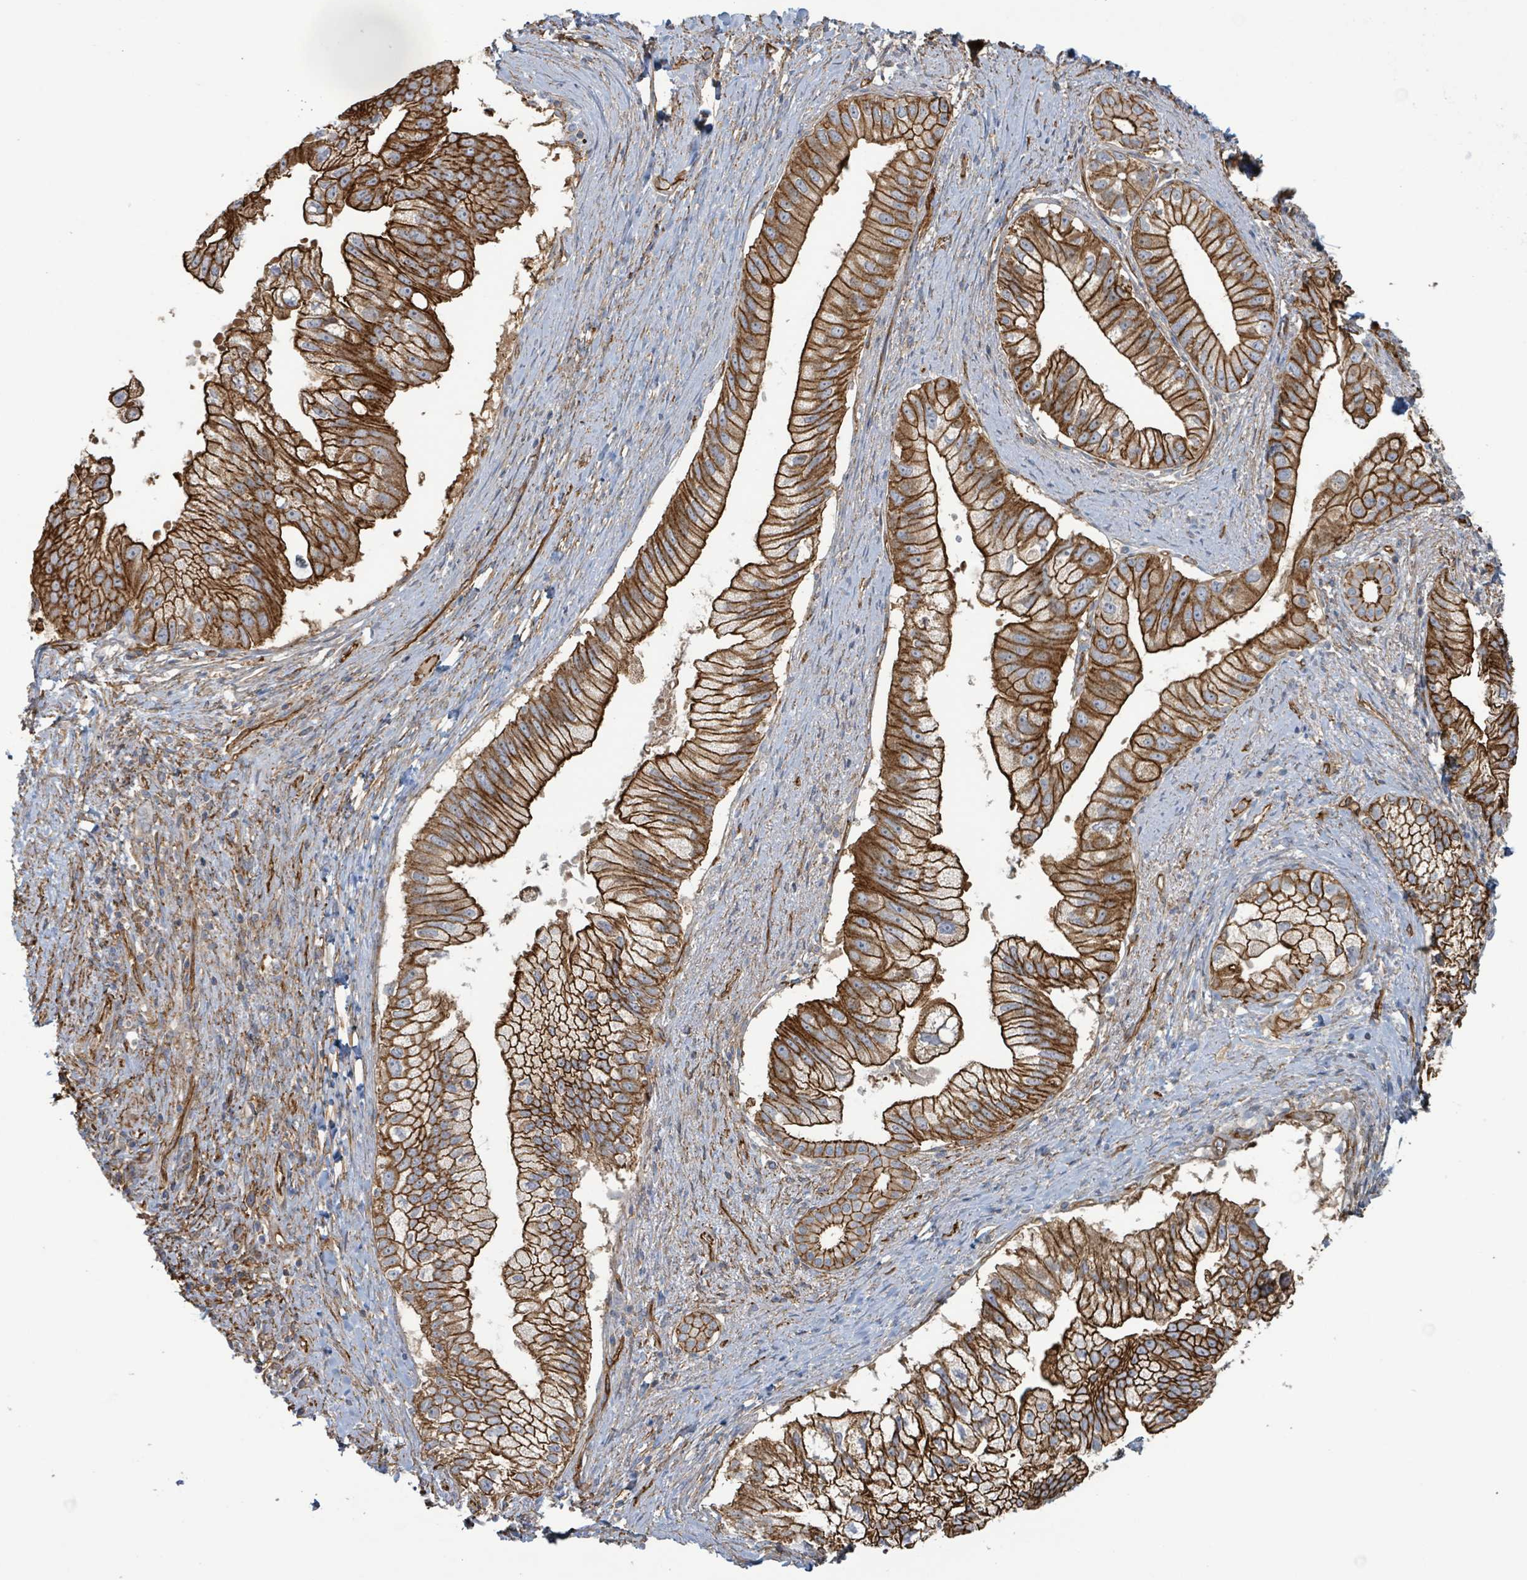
{"staining": {"intensity": "strong", "quantity": ">75%", "location": "cytoplasmic/membranous"}, "tissue": "pancreatic cancer", "cell_type": "Tumor cells", "image_type": "cancer", "snomed": [{"axis": "morphology", "description": "Adenocarcinoma, NOS"}, {"axis": "topography", "description": "Pancreas"}], "caption": "This is an image of IHC staining of pancreatic adenocarcinoma, which shows strong positivity in the cytoplasmic/membranous of tumor cells.", "gene": "LDOC1", "patient": {"sex": "male", "age": 70}}